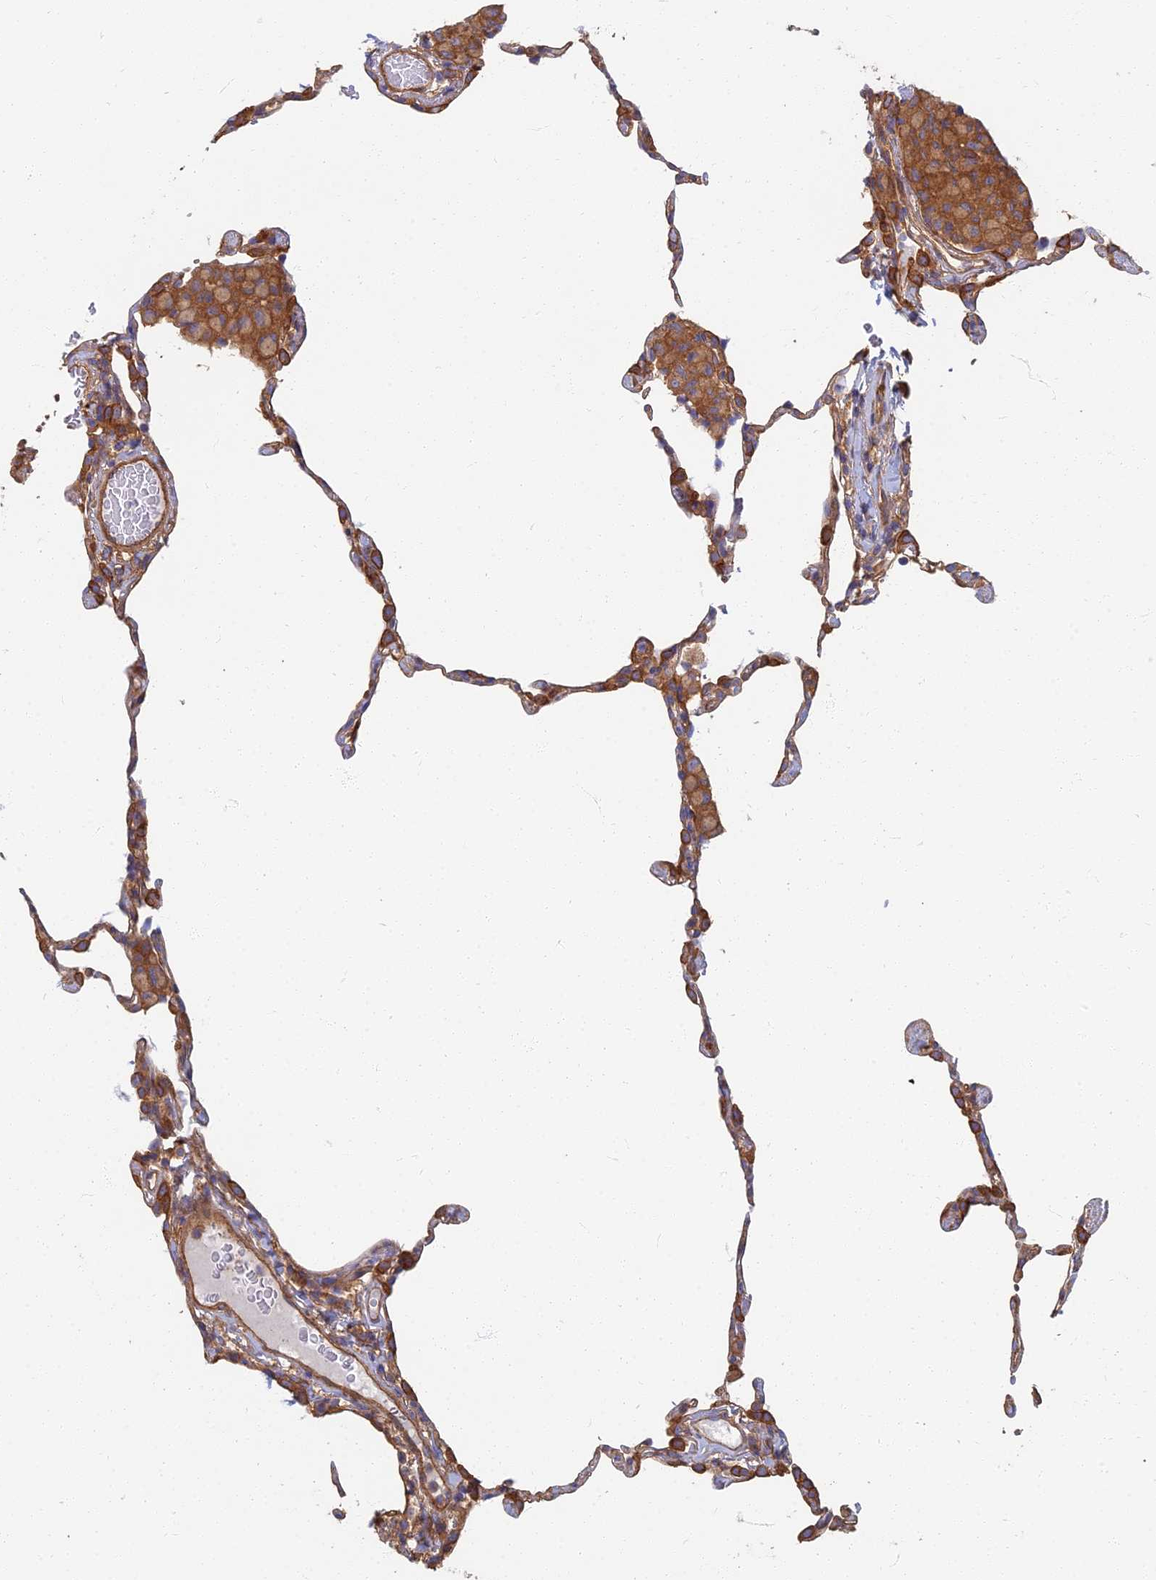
{"staining": {"intensity": "moderate", "quantity": "<25%", "location": "cytoplasmic/membranous"}, "tissue": "lung", "cell_type": "Alveolar cells", "image_type": "normal", "snomed": [{"axis": "morphology", "description": "Normal tissue, NOS"}, {"axis": "topography", "description": "Lung"}], "caption": "Lung was stained to show a protein in brown. There is low levels of moderate cytoplasmic/membranous staining in approximately <25% of alveolar cells. The staining was performed using DAB (3,3'-diaminobenzidine), with brown indicating positive protein expression. Nuclei are stained blue with hematoxylin.", "gene": "RBSN", "patient": {"sex": "female", "age": 57}}